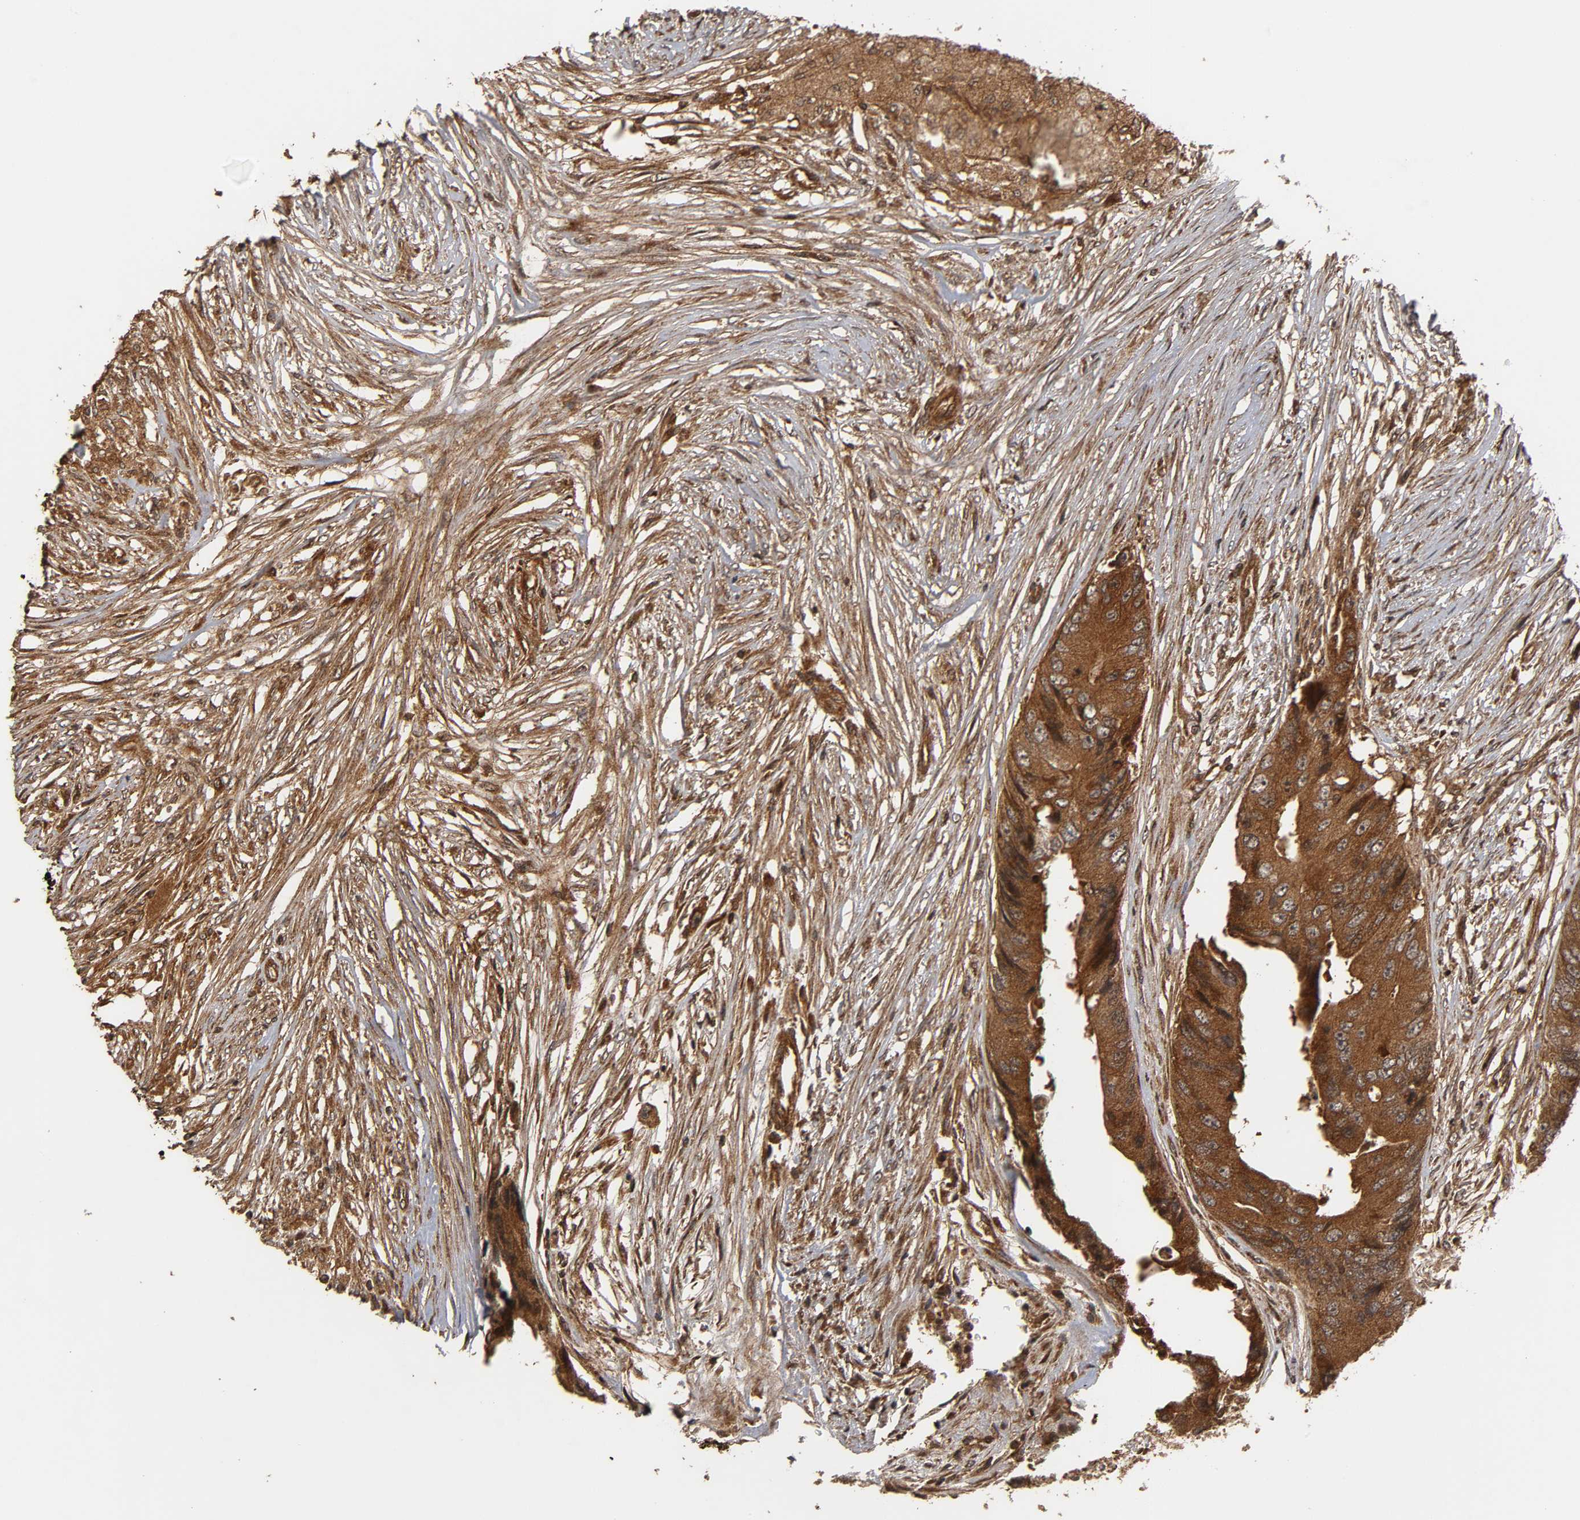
{"staining": {"intensity": "strong", "quantity": ">75%", "location": "cytoplasmic/membranous"}, "tissue": "colorectal cancer", "cell_type": "Tumor cells", "image_type": "cancer", "snomed": [{"axis": "morphology", "description": "Adenocarcinoma, NOS"}, {"axis": "topography", "description": "Colon"}], "caption": "Colorectal cancer tissue reveals strong cytoplasmic/membranous staining in about >75% of tumor cells (DAB (3,3'-diaminobenzidine) = brown stain, brightfield microscopy at high magnification).", "gene": "IKBKB", "patient": {"sex": "male", "age": 71}}